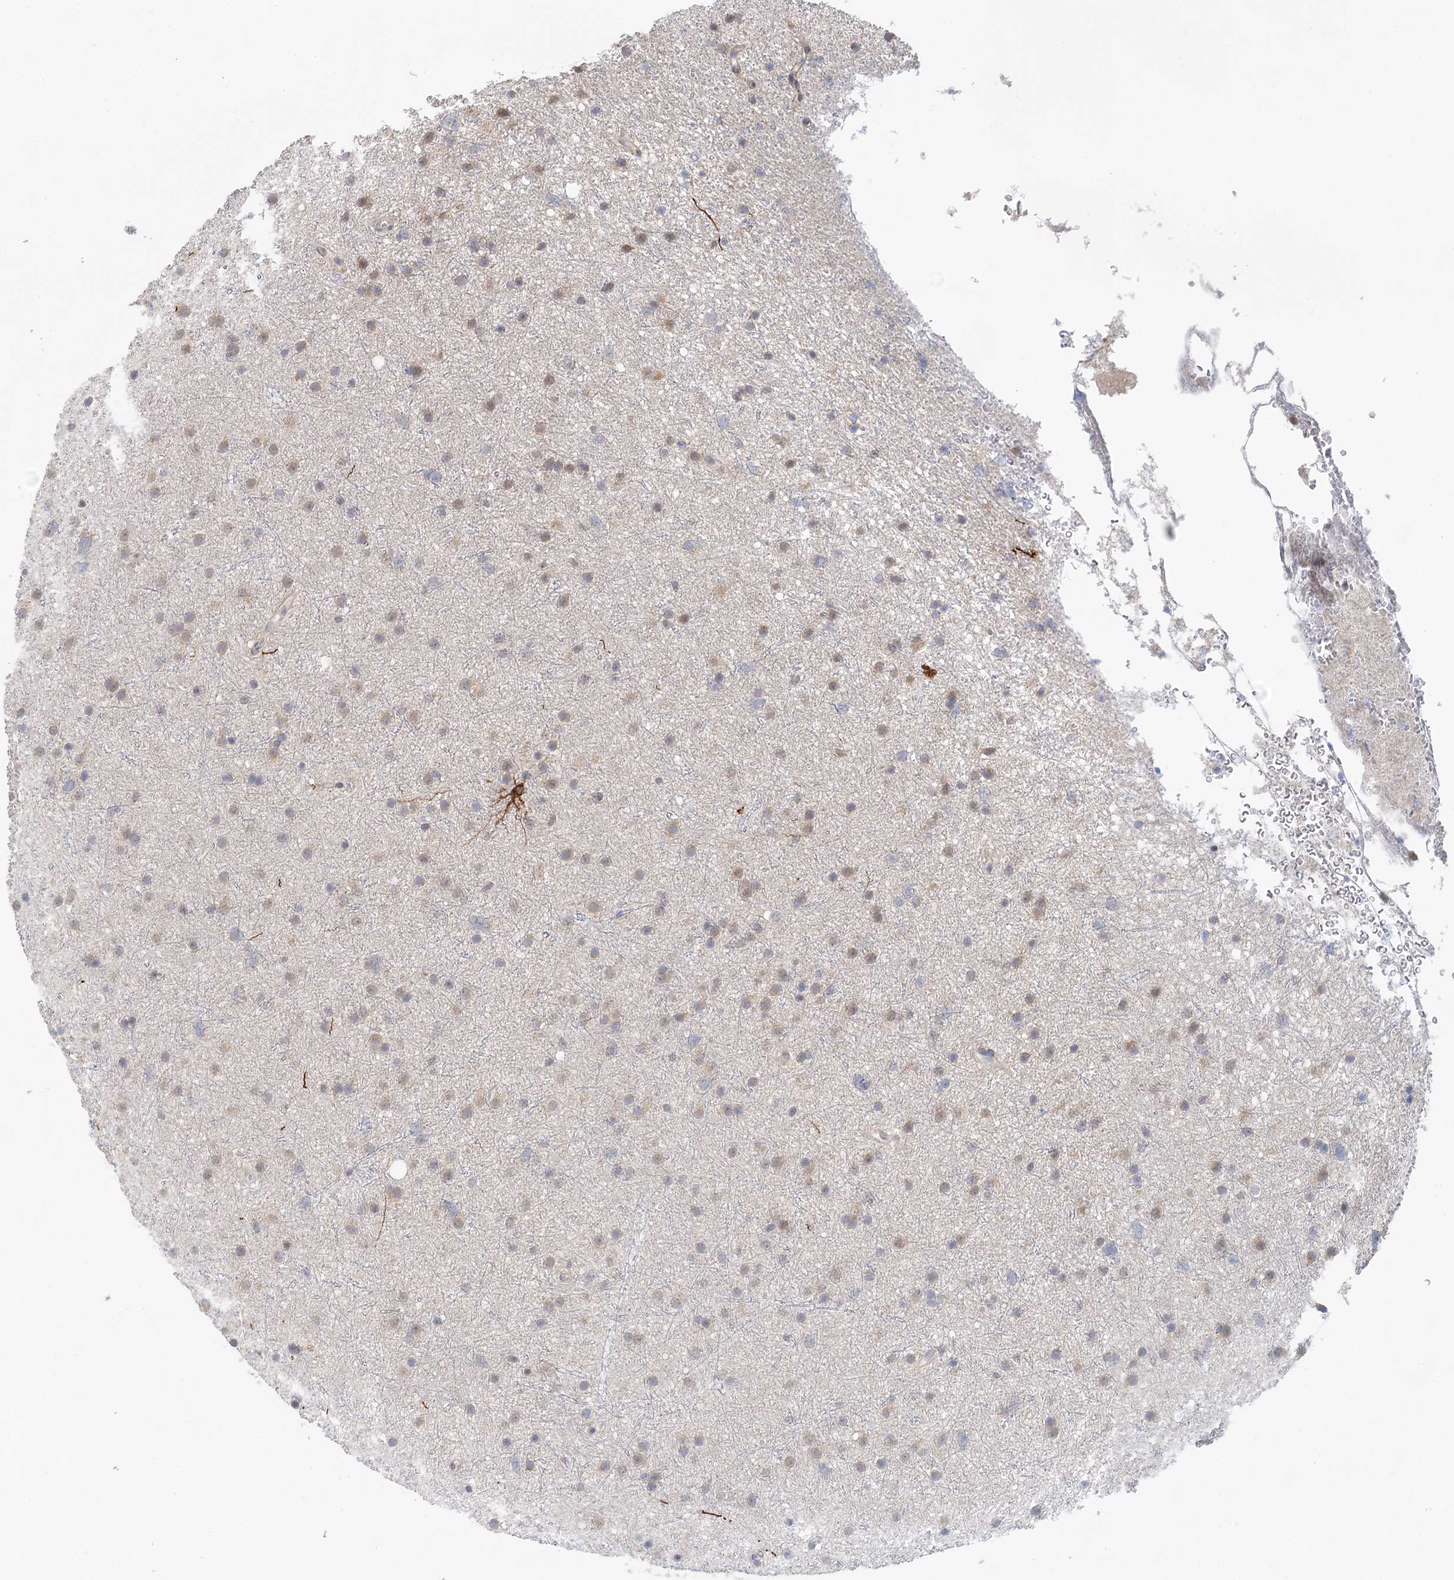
{"staining": {"intensity": "weak", "quantity": ">75%", "location": "cytoplasmic/membranous"}, "tissue": "glioma", "cell_type": "Tumor cells", "image_type": "cancer", "snomed": [{"axis": "morphology", "description": "Glioma, malignant, Low grade"}, {"axis": "topography", "description": "Cerebral cortex"}], "caption": "Human malignant glioma (low-grade) stained for a protein (brown) shows weak cytoplasmic/membranous positive positivity in about >75% of tumor cells.", "gene": "BLTP1", "patient": {"sex": "female", "age": 39}}